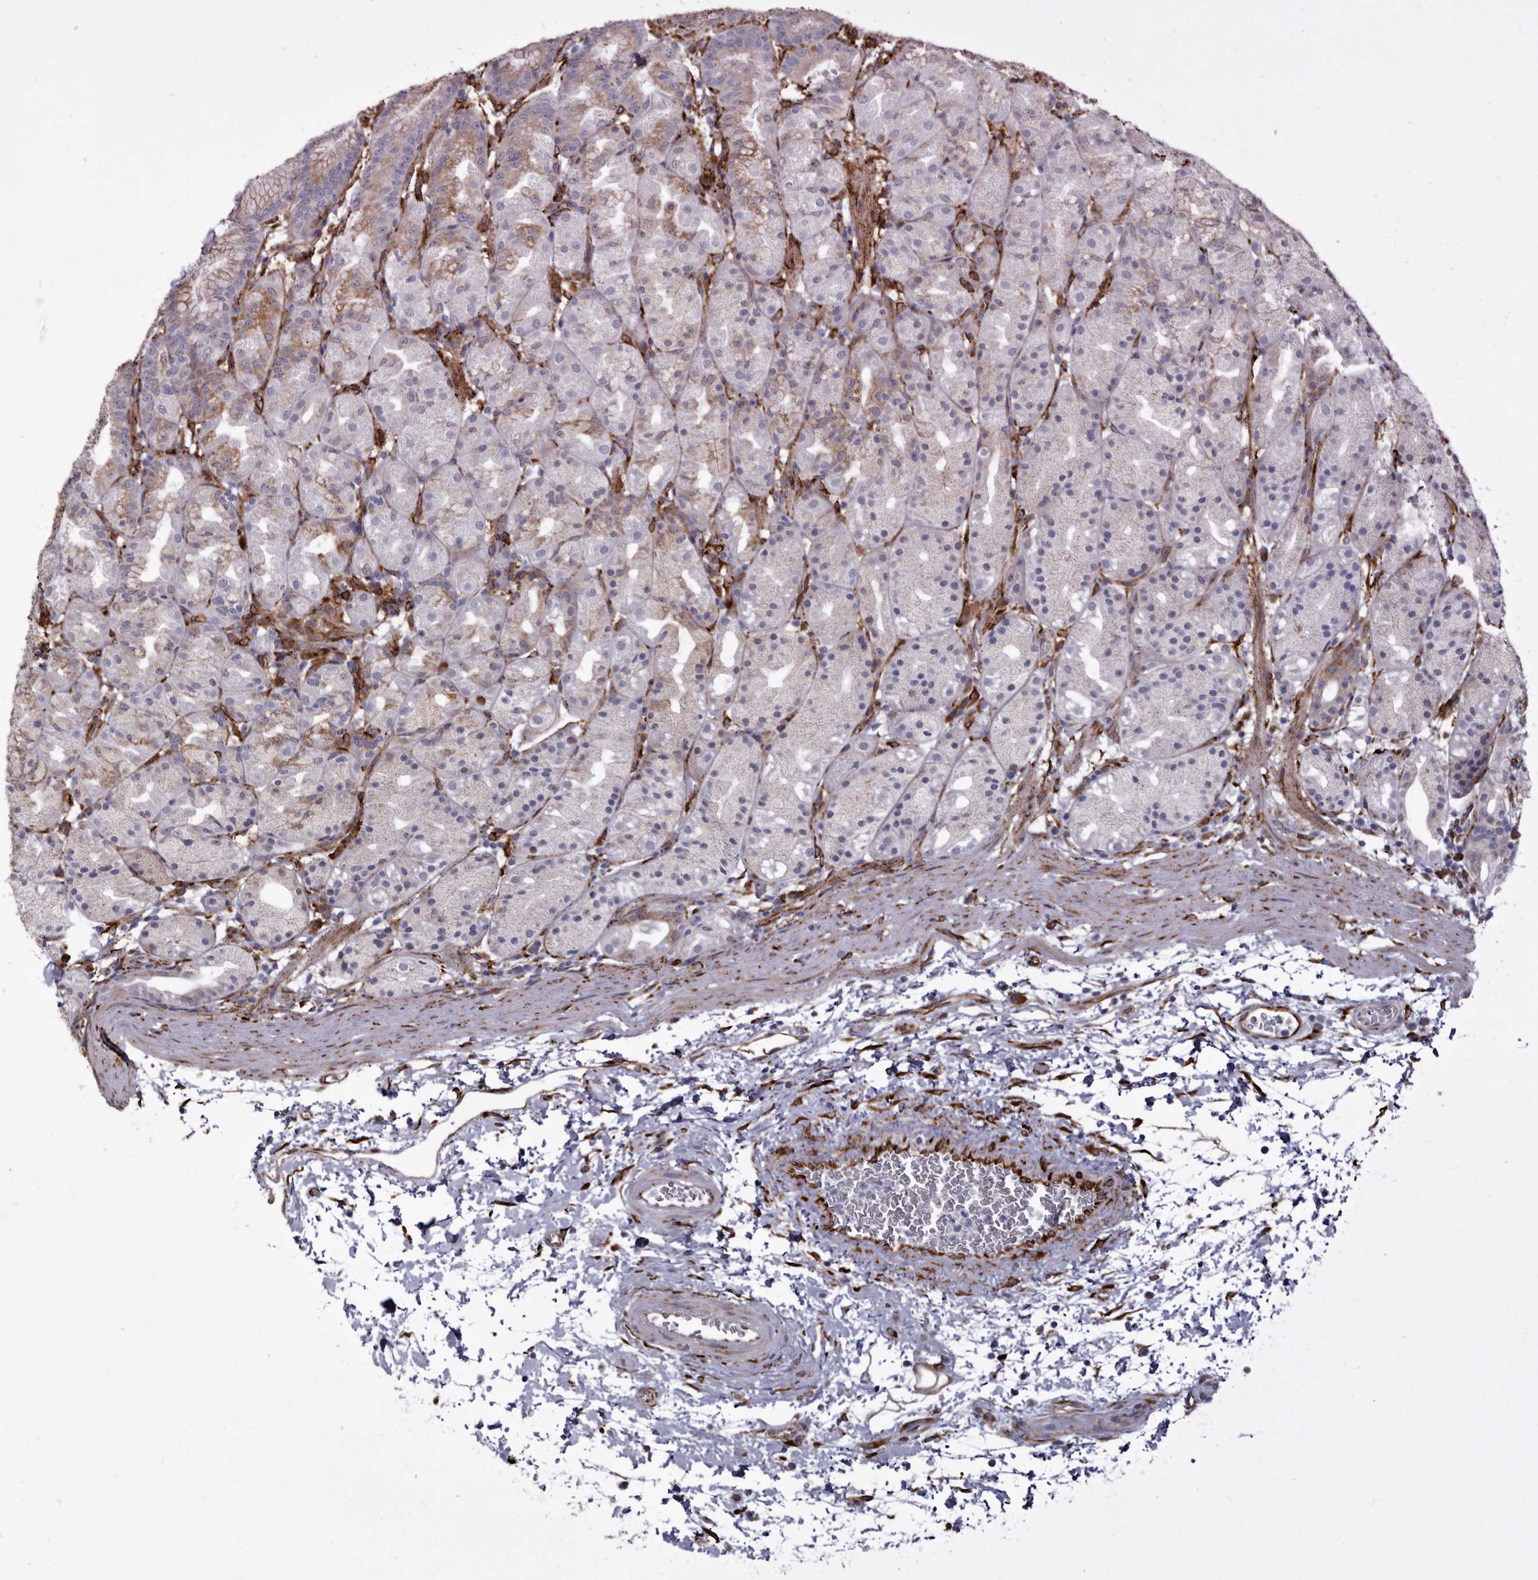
{"staining": {"intensity": "strong", "quantity": "<25%", "location": "cytoplasmic/membranous"}, "tissue": "stomach", "cell_type": "Glandular cells", "image_type": "normal", "snomed": [{"axis": "morphology", "description": "Normal tissue, NOS"}, {"axis": "topography", "description": "Stomach, upper"}], "caption": "Immunohistochemistry photomicrograph of benign human stomach stained for a protein (brown), which exhibits medium levels of strong cytoplasmic/membranous staining in about <25% of glandular cells.", "gene": "SEMA3E", "patient": {"sex": "male", "age": 48}}